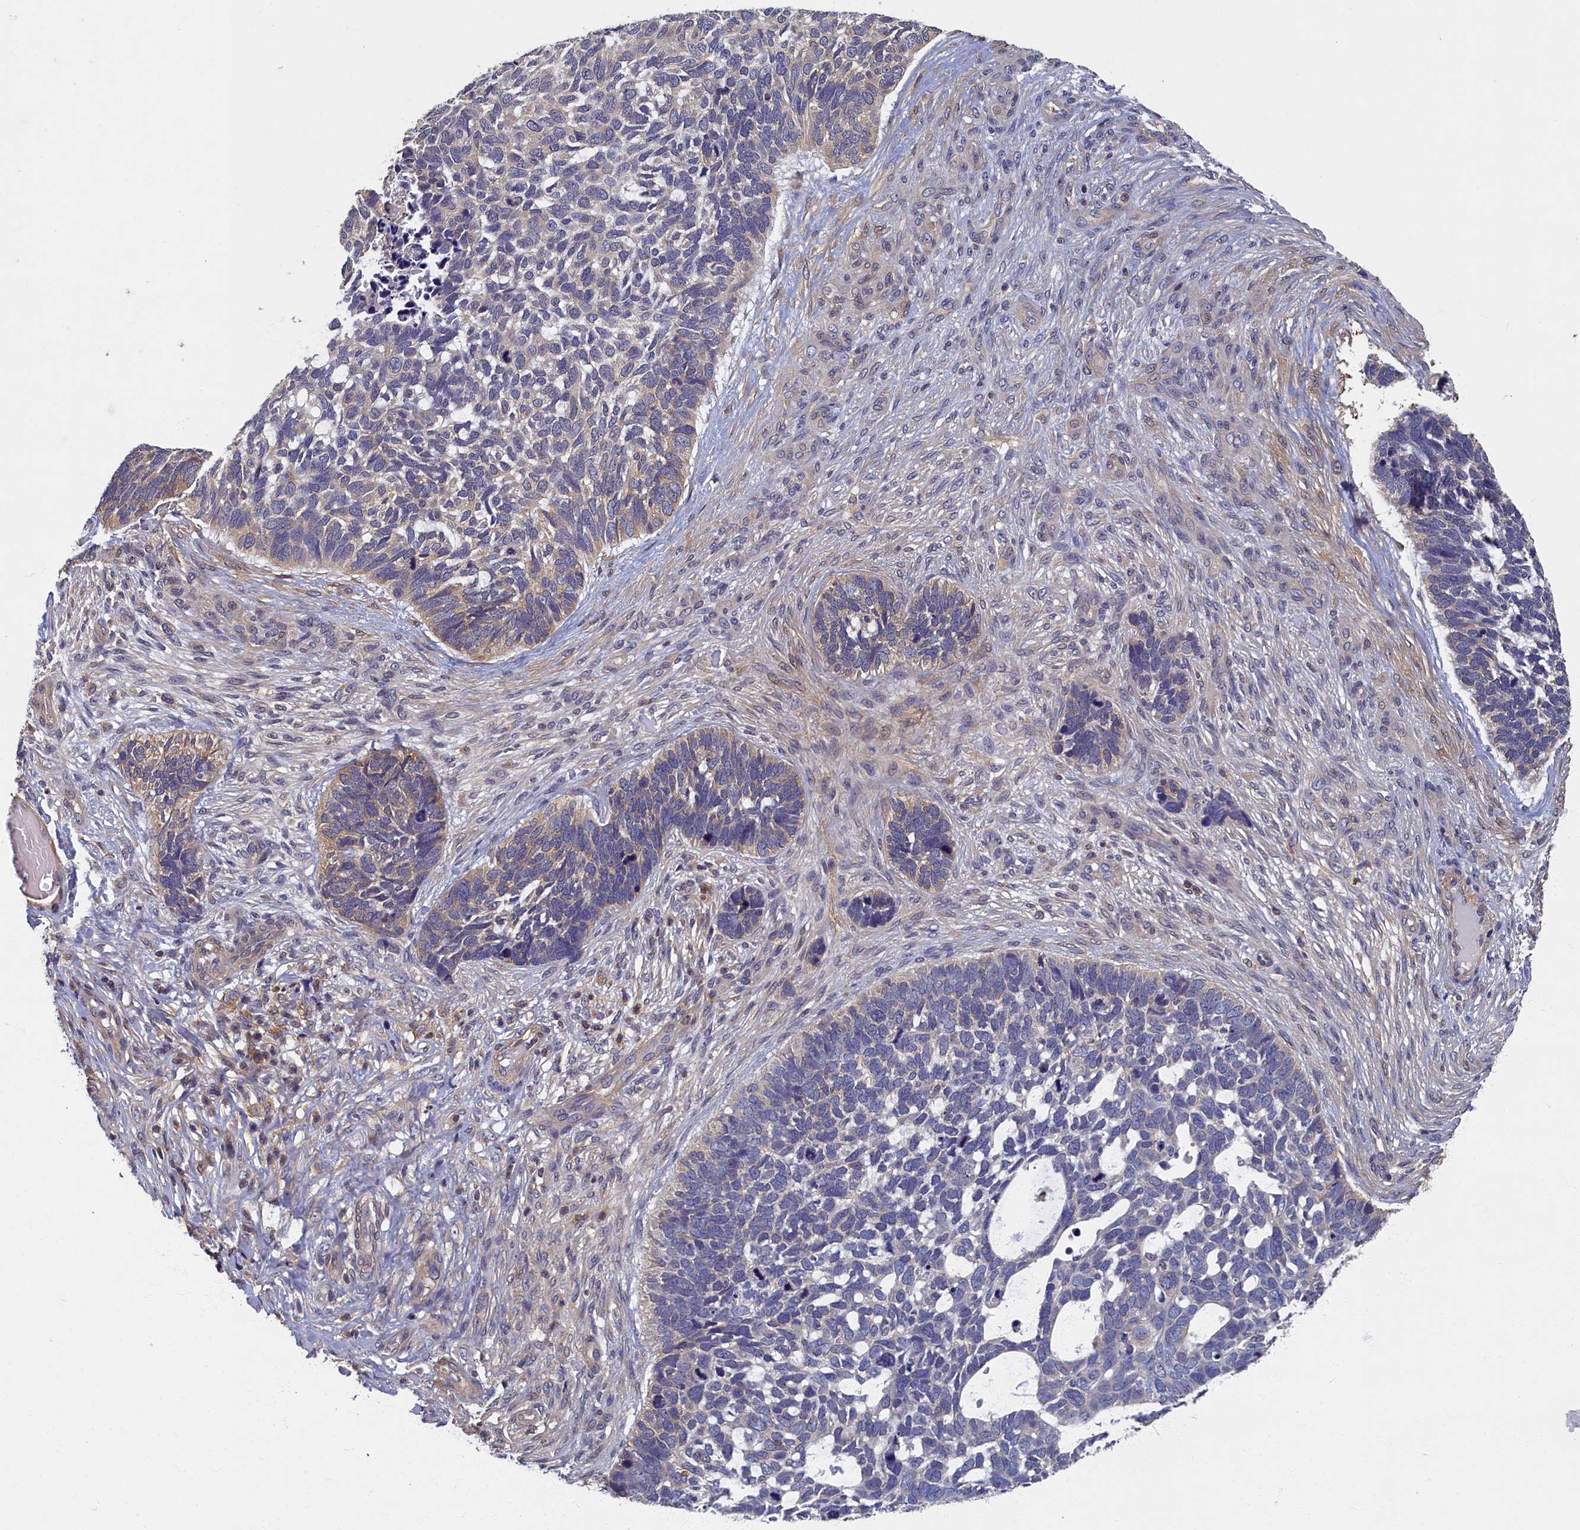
{"staining": {"intensity": "weak", "quantity": "<25%", "location": "cytoplasmic/membranous"}, "tissue": "skin cancer", "cell_type": "Tumor cells", "image_type": "cancer", "snomed": [{"axis": "morphology", "description": "Basal cell carcinoma"}, {"axis": "topography", "description": "Skin"}], "caption": "This is an immunohistochemistry image of human basal cell carcinoma (skin). There is no staining in tumor cells.", "gene": "TBCB", "patient": {"sex": "male", "age": 88}}